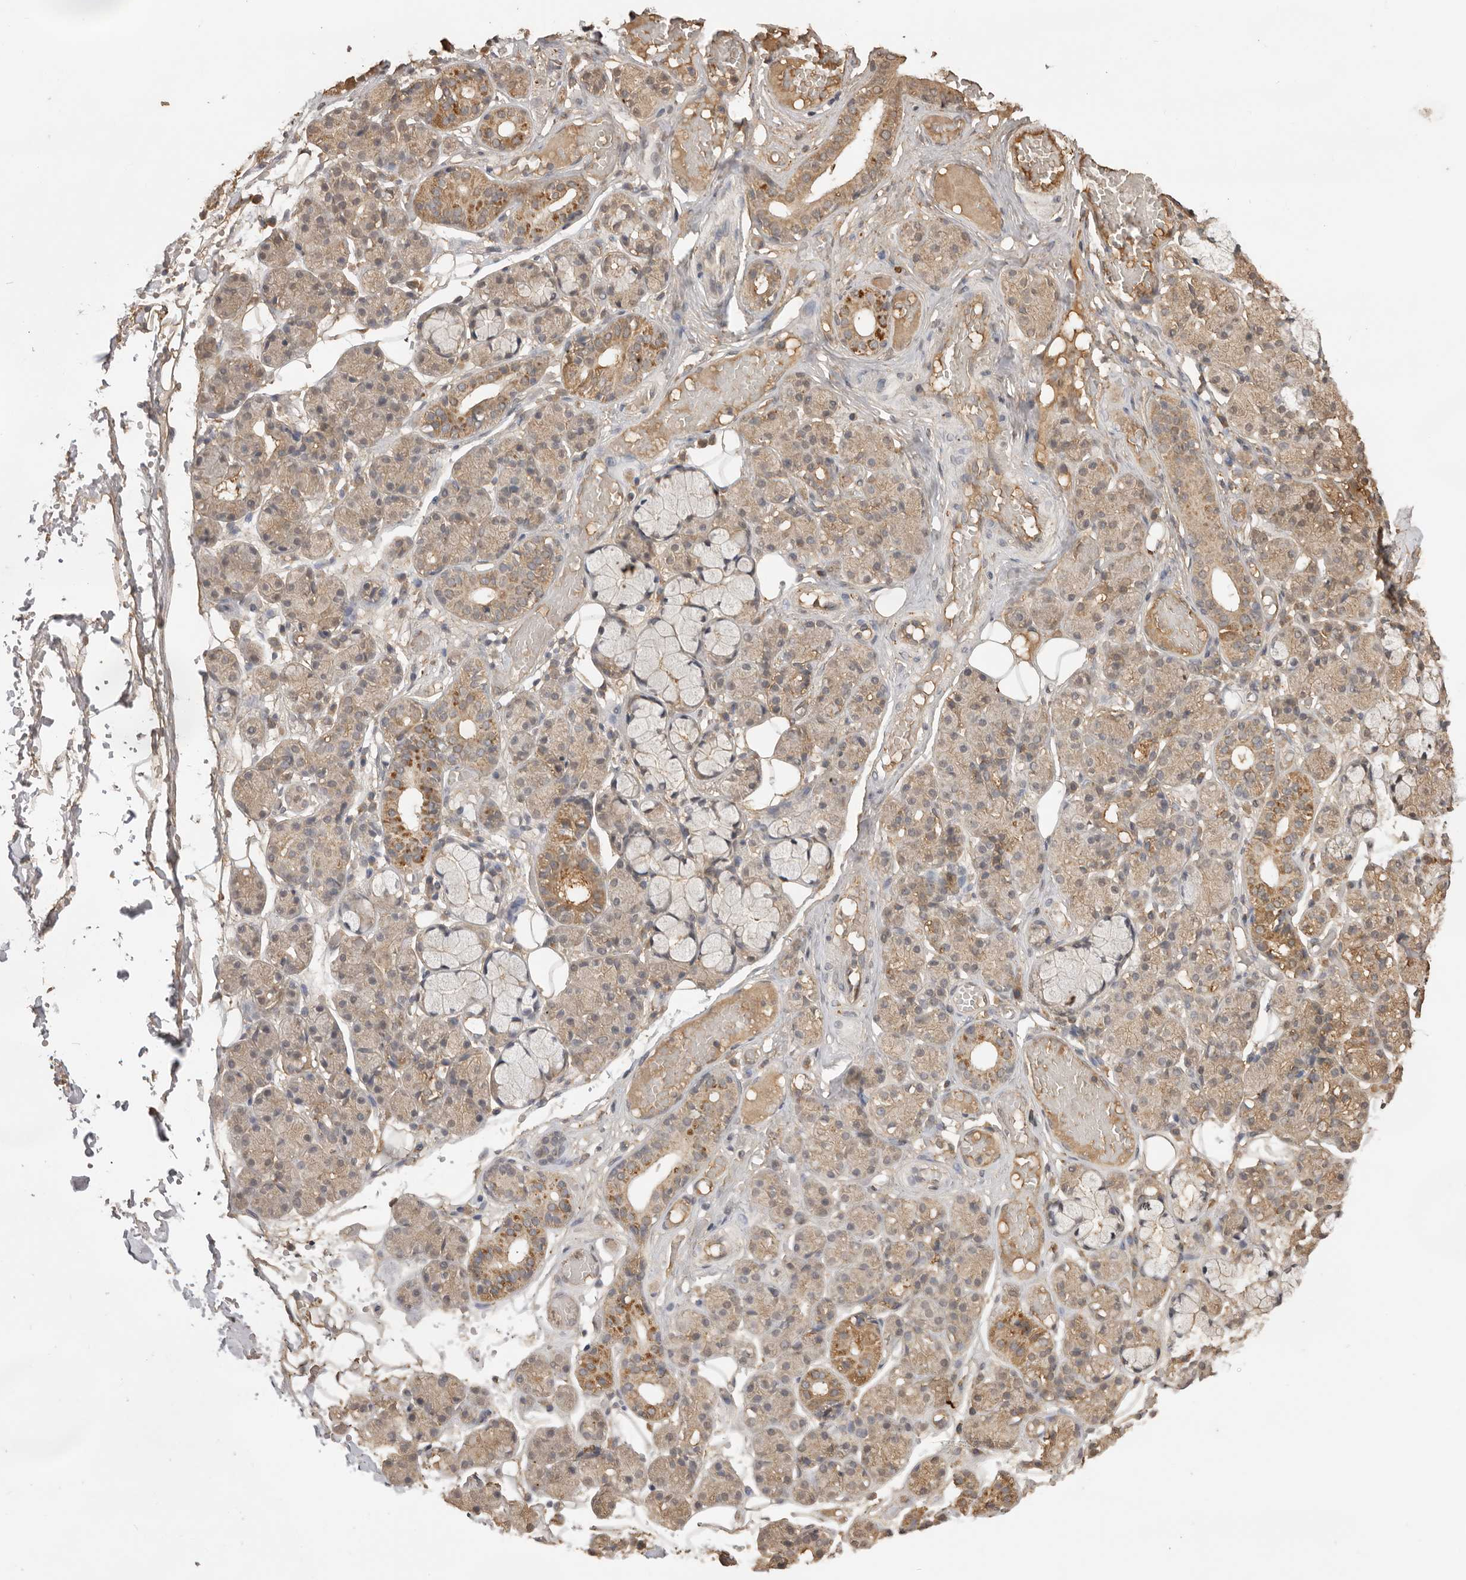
{"staining": {"intensity": "moderate", "quantity": "25%-75%", "location": "cytoplasmic/membranous"}, "tissue": "salivary gland", "cell_type": "Glandular cells", "image_type": "normal", "snomed": [{"axis": "morphology", "description": "Normal tissue, NOS"}, {"axis": "topography", "description": "Salivary gland"}], "caption": "Normal salivary gland displays moderate cytoplasmic/membranous staining in approximately 25%-75% of glandular cells, visualized by immunohistochemistry. The protein of interest is stained brown, and the nuclei are stained in blue (DAB IHC with brightfield microscopy, high magnification).", "gene": "JAG2", "patient": {"sex": "male", "age": 63}}